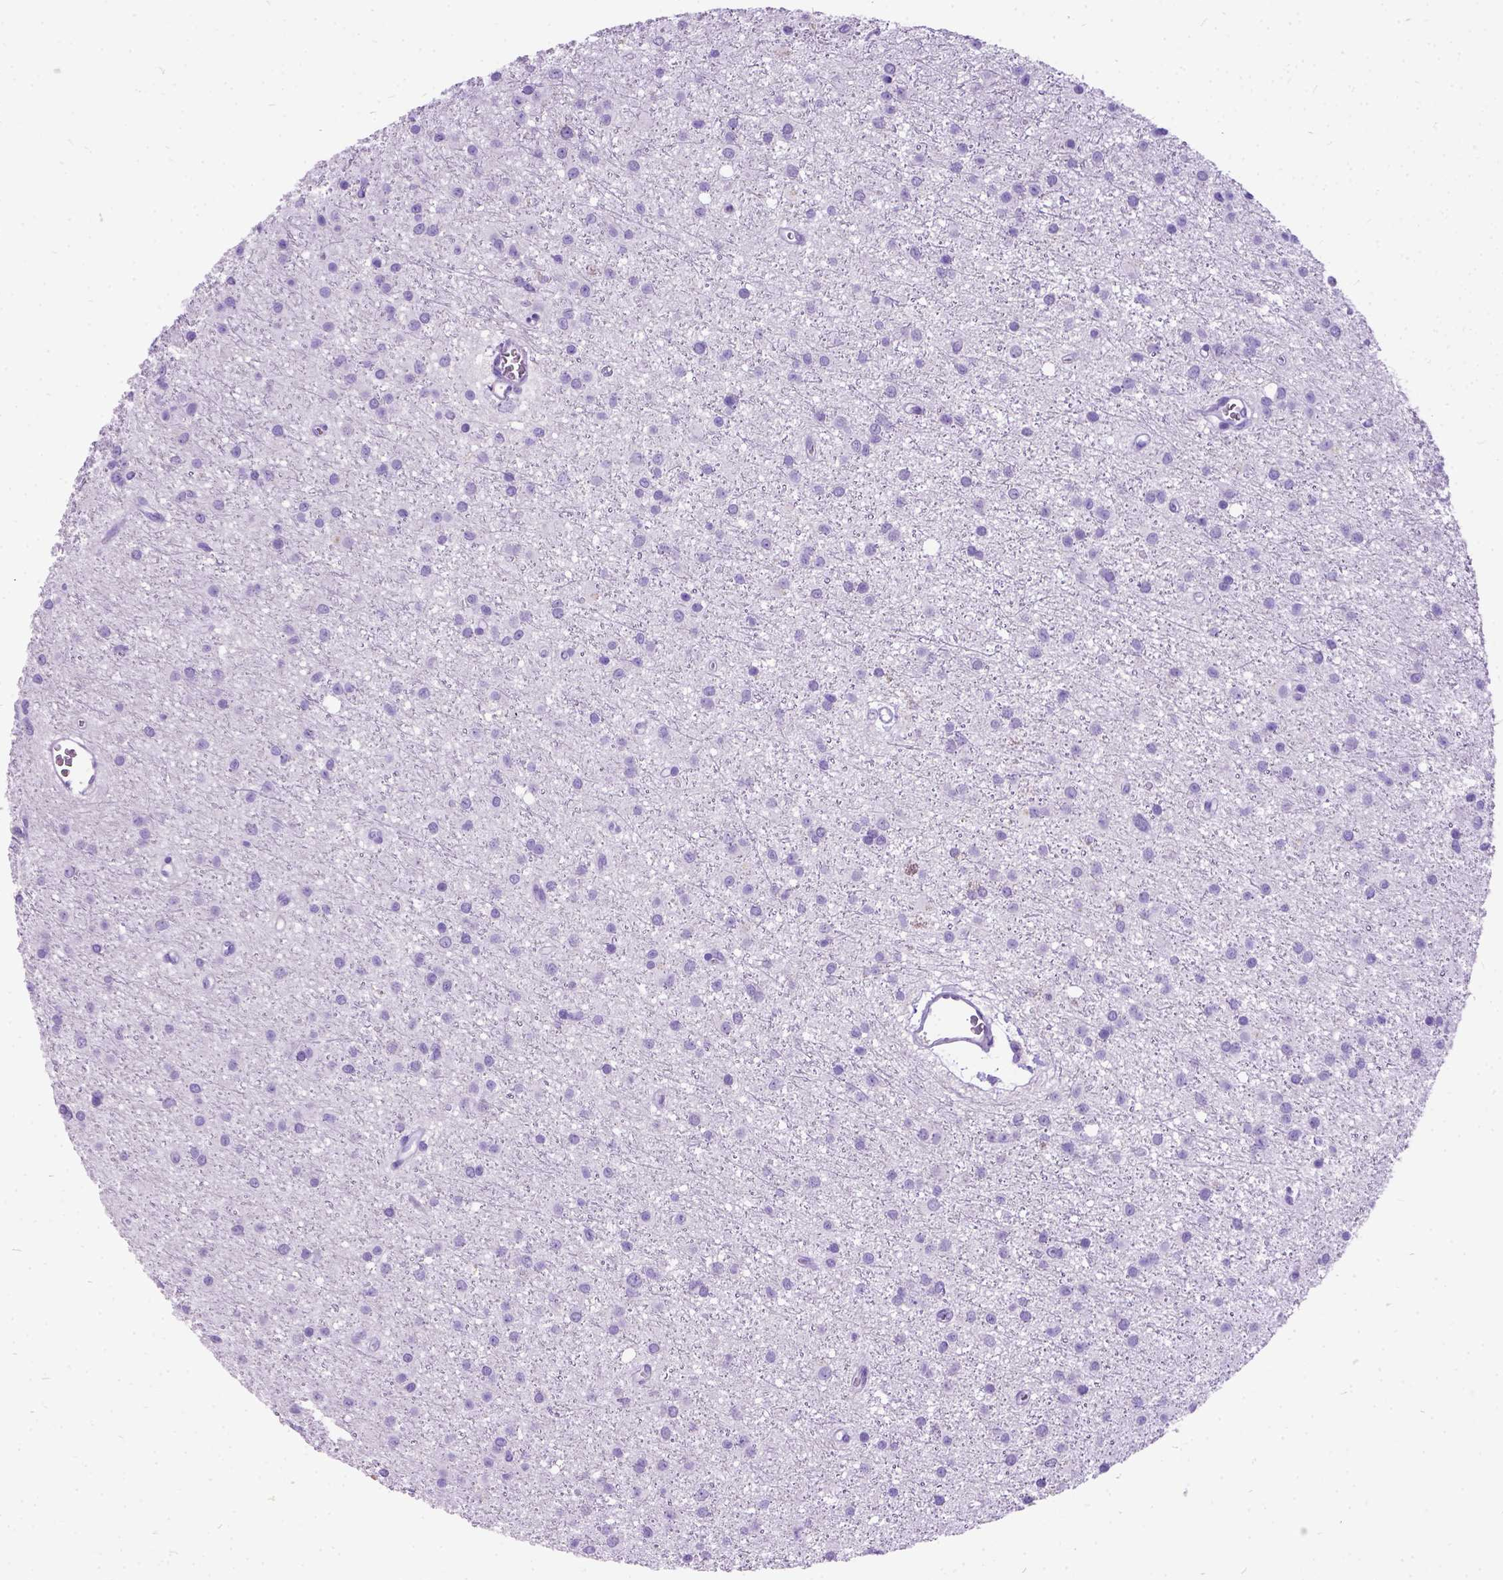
{"staining": {"intensity": "negative", "quantity": "none", "location": "none"}, "tissue": "glioma", "cell_type": "Tumor cells", "image_type": "cancer", "snomed": [{"axis": "morphology", "description": "Glioma, malignant, Low grade"}, {"axis": "topography", "description": "Brain"}], "caption": "This is a micrograph of immunohistochemistry (IHC) staining of malignant glioma (low-grade), which shows no staining in tumor cells.", "gene": "PRG2", "patient": {"sex": "male", "age": 27}}